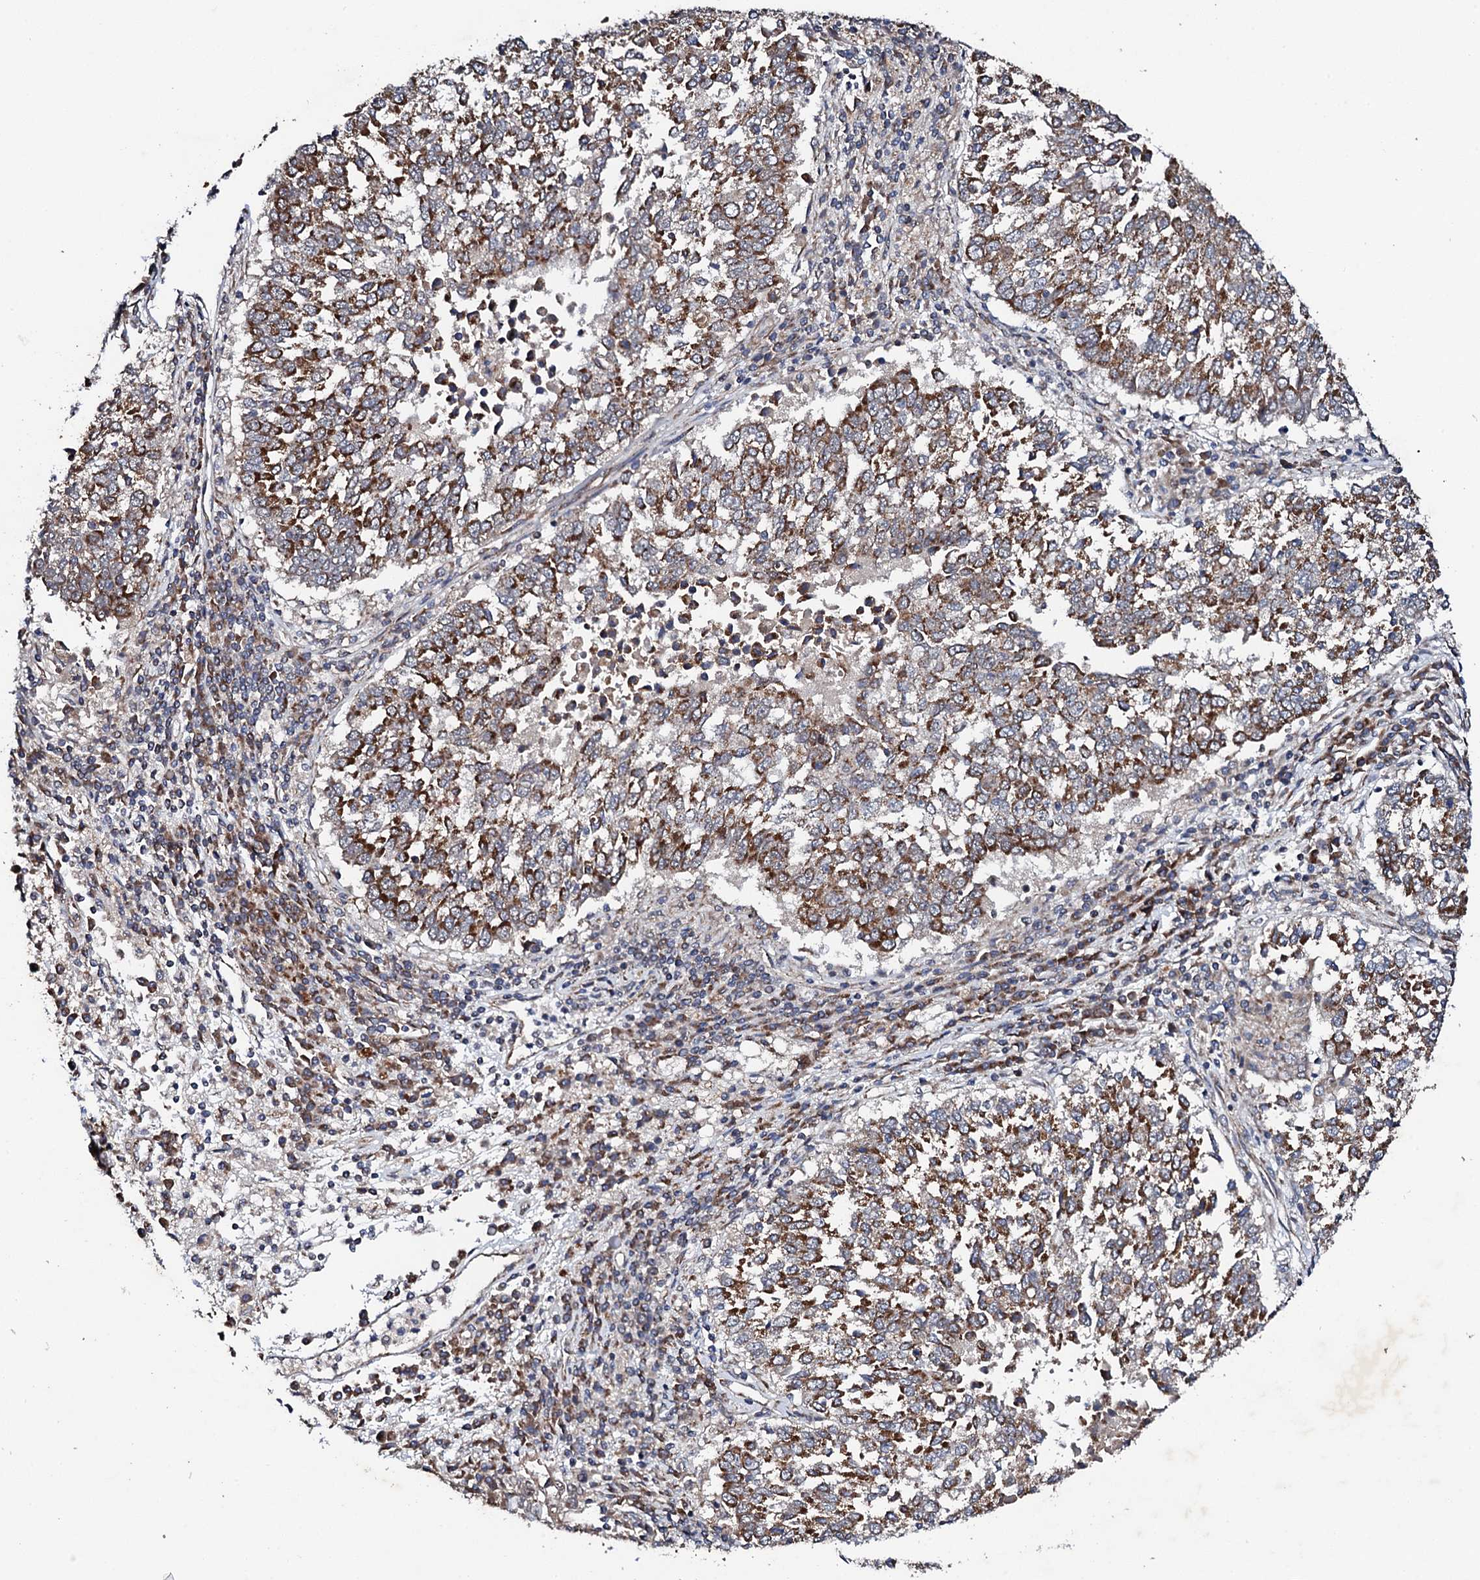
{"staining": {"intensity": "moderate", "quantity": ">75%", "location": "cytoplasmic/membranous"}, "tissue": "lung cancer", "cell_type": "Tumor cells", "image_type": "cancer", "snomed": [{"axis": "morphology", "description": "Squamous cell carcinoma, NOS"}, {"axis": "topography", "description": "Lung"}], "caption": "Tumor cells demonstrate medium levels of moderate cytoplasmic/membranous positivity in approximately >75% of cells in human lung squamous cell carcinoma.", "gene": "MTIF3", "patient": {"sex": "male", "age": 73}}